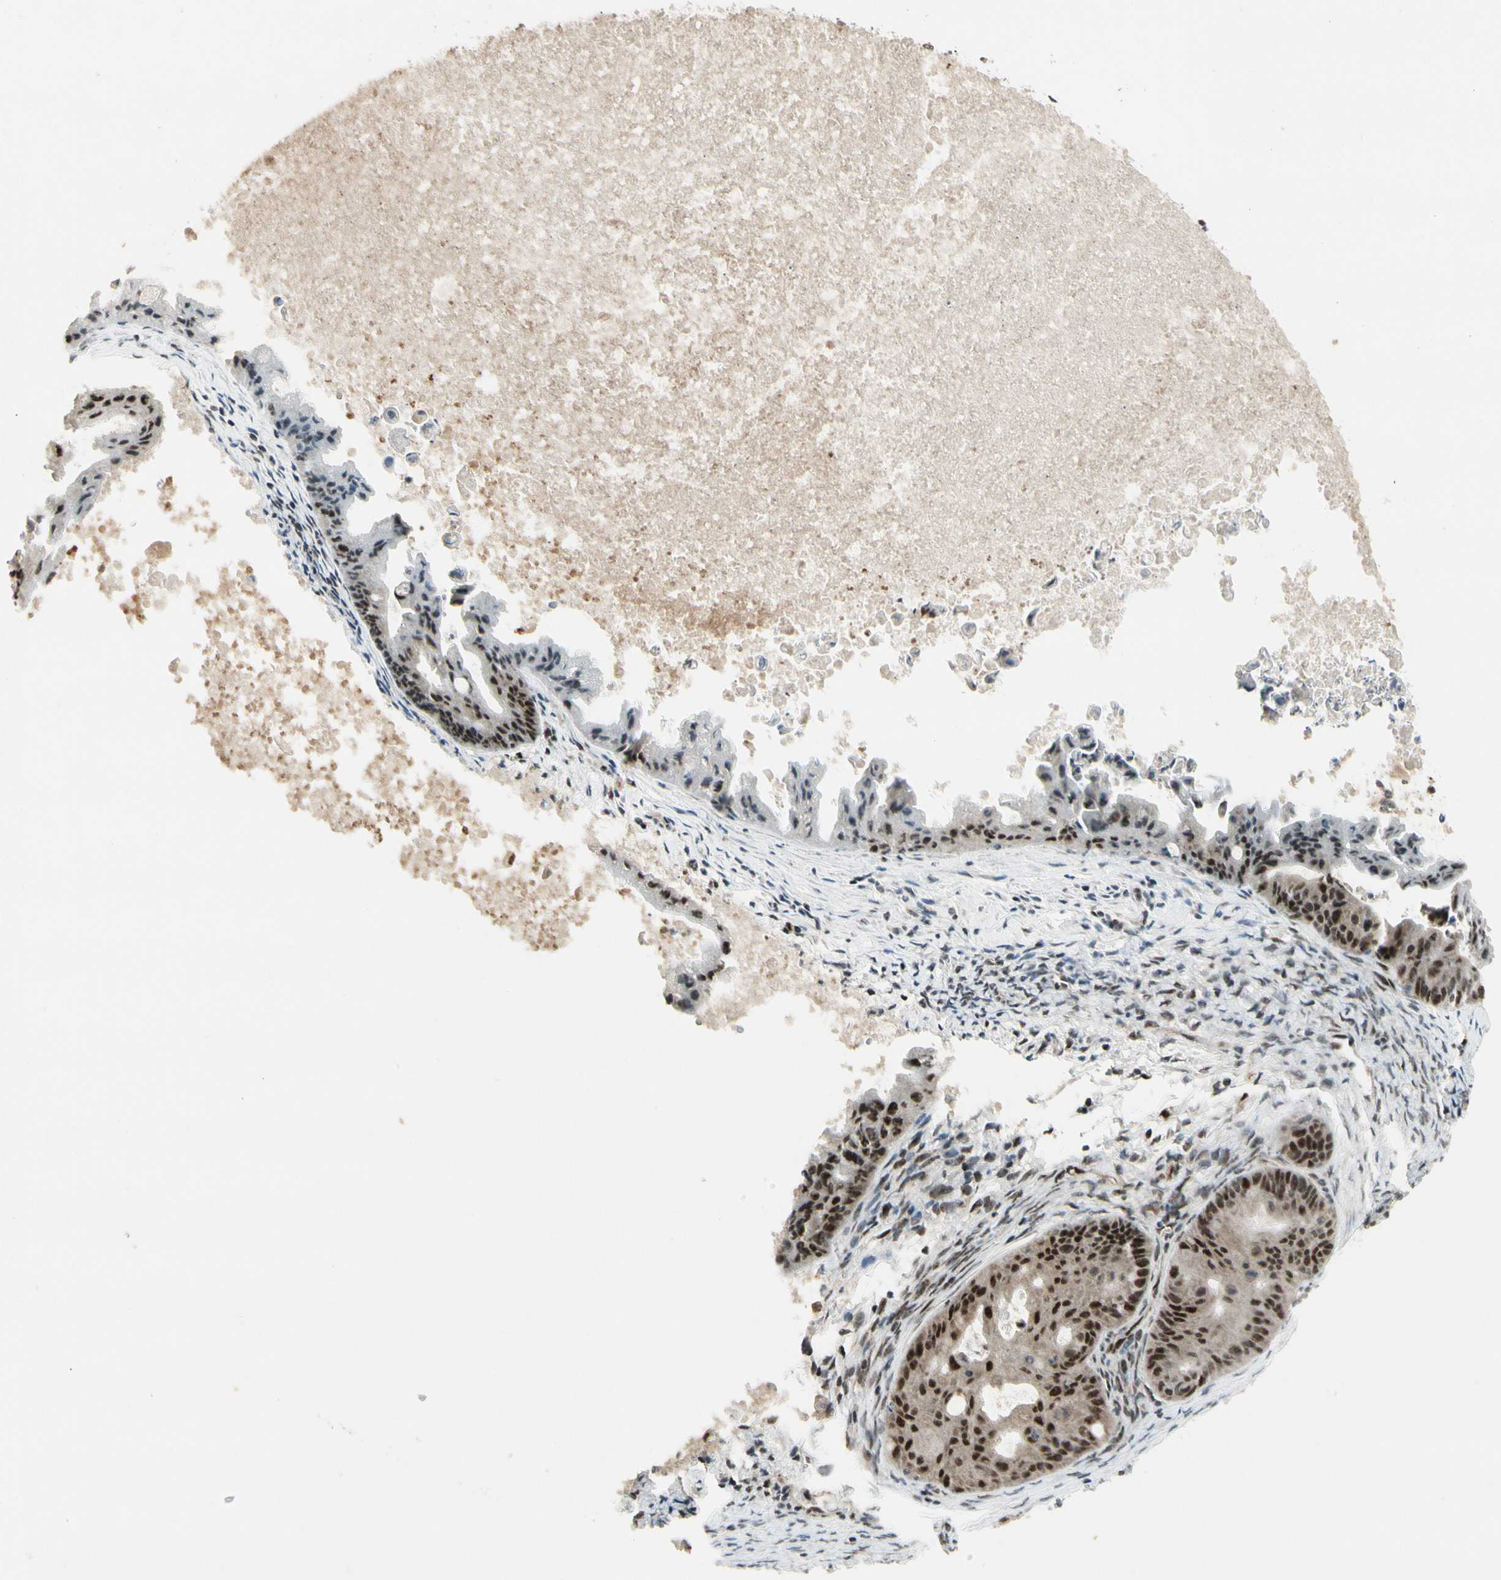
{"staining": {"intensity": "strong", "quantity": ">75%", "location": "nuclear"}, "tissue": "ovarian cancer", "cell_type": "Tumor cells", "image_type": "cancer", "snomed": [{"axis": "morphology", "description": "Cystadenocarcinoma, mucinous, NOS"}, {"axis": "topography", "description": "Ovary"}], "caption": "Immunohistochemical staining of human ovarian cancer shows high levels of strong nuclear protein staining in about >75% of tumor cells.", "gene": "CDK11A", "patient": {"sex": "female", "age": 37}}